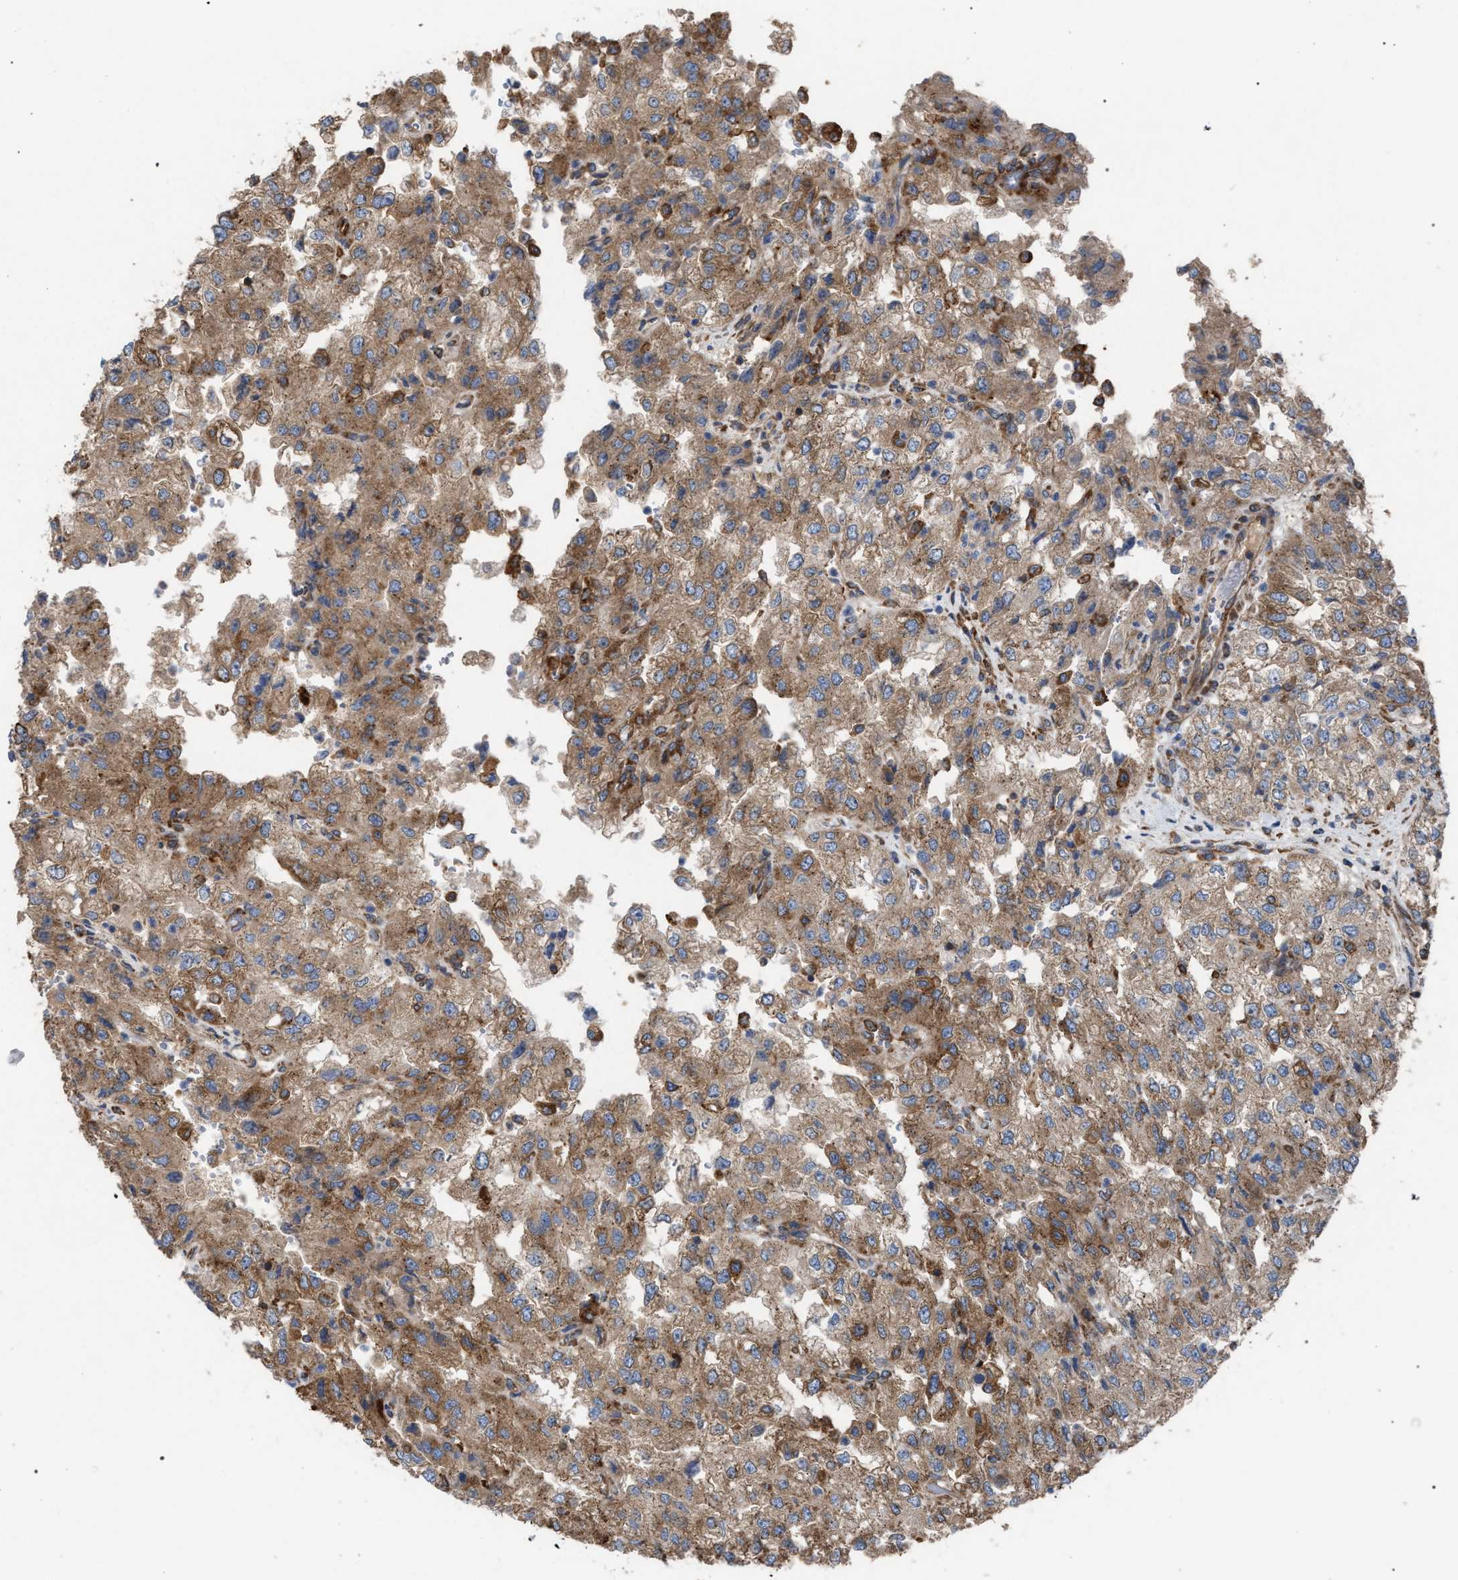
{"staining": {"intensity": "moderate", "quantity": ">75%", "location": "cytoplasmic/membranous"}, "tissue": "renal cancer", "cell_type": "Tumor cells", "image_type": "cancer", "snomed": [{"axis": "morphology", "description": "Adenocarcinoma, NOS"}, {"axis": "topography", "description": "Kidney"}], "caption": "Immunohistochemical staining of renal cancer displays medium levels of moderate cytoplasmic/membranous protein positivity in about >75% of tumor cells.", "gene": "CDR2L", "patient": {"sex": "female", "age": 54}}